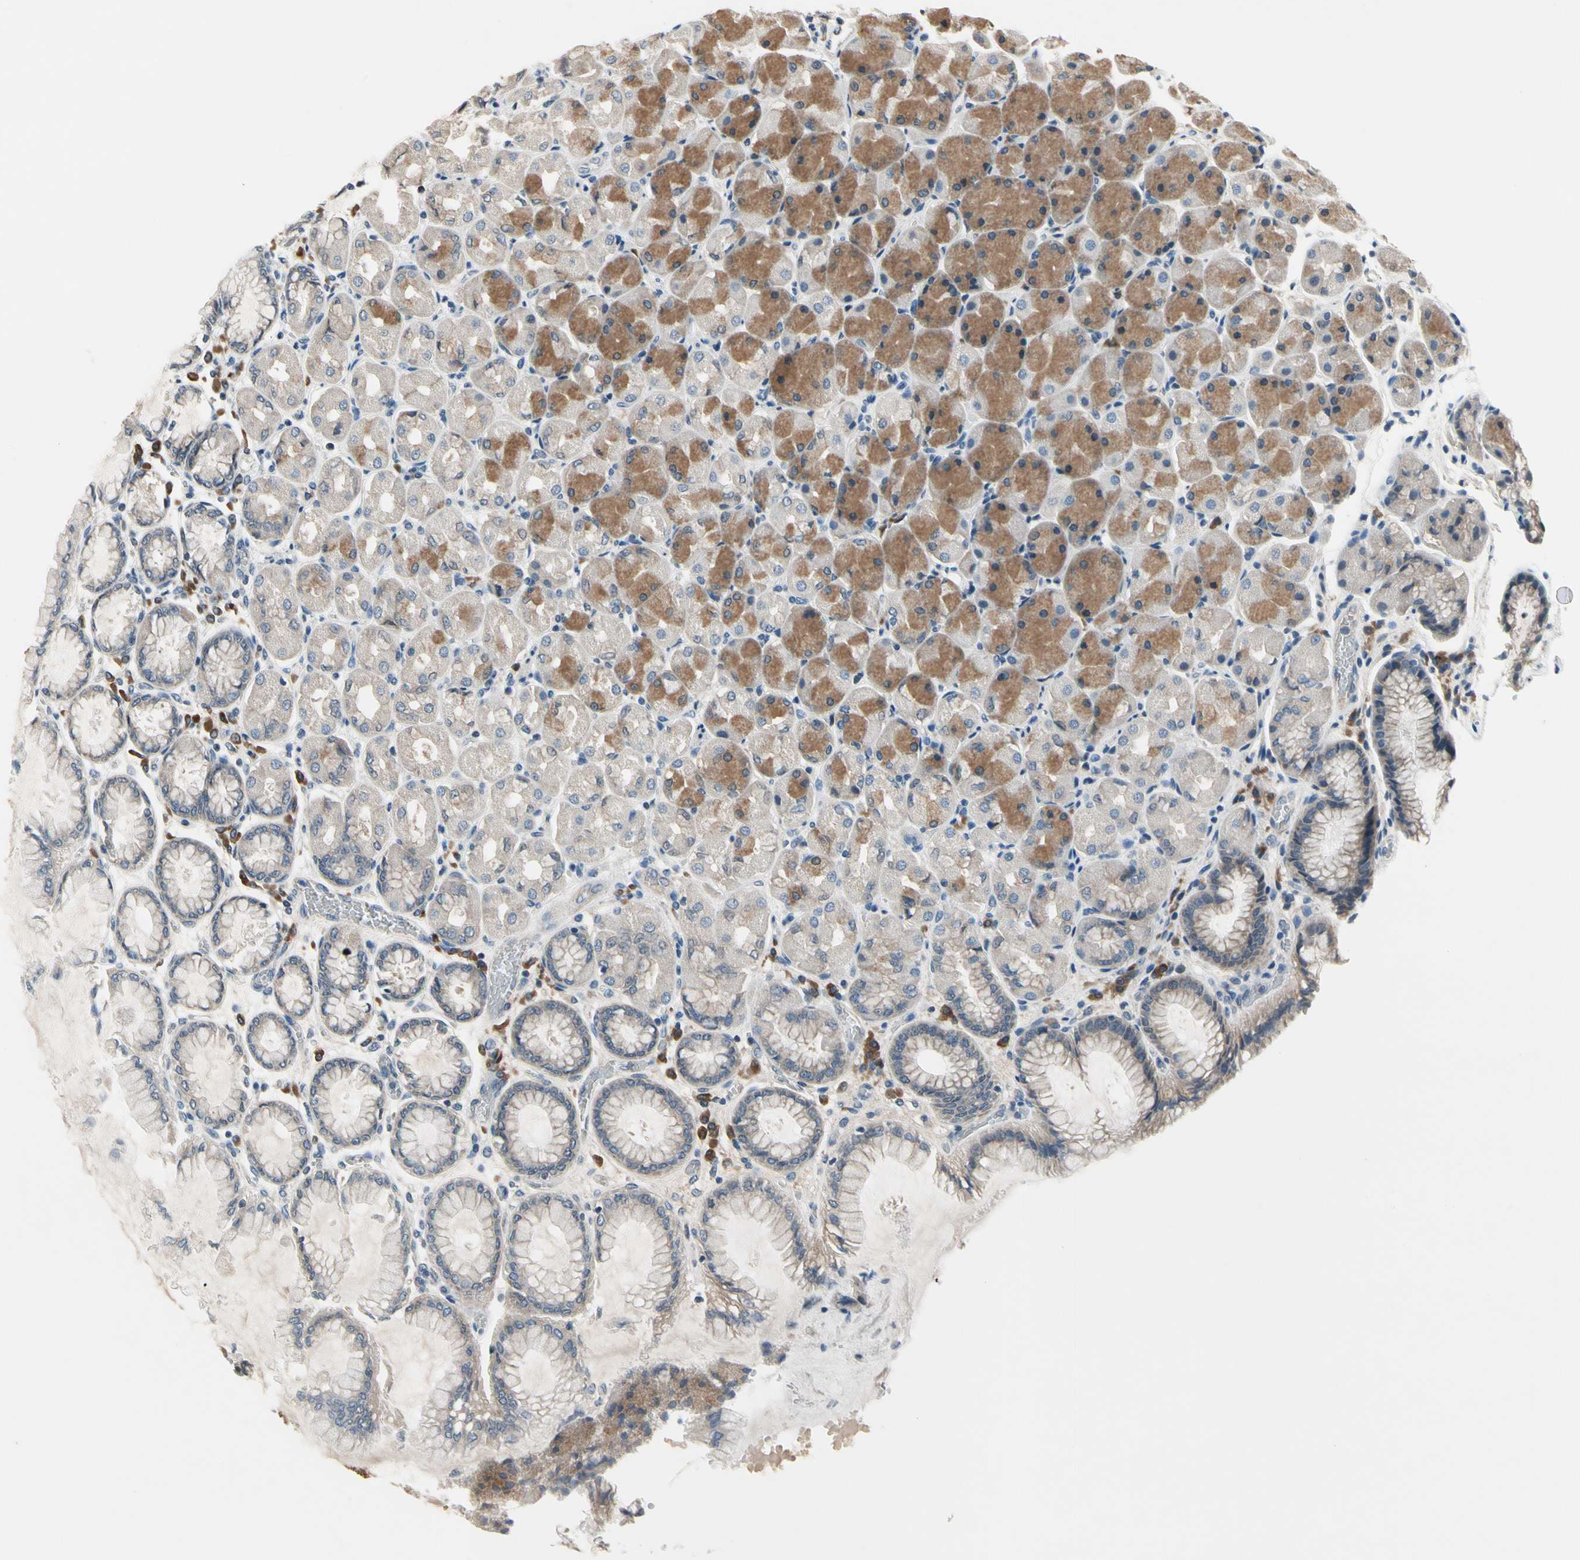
{"staining": {"intensity": "moderate", "quantity": "25%-75%", "location": "cytoplasmic/membranous"}, "tissue": "stomach", "cell_type": "Glandular cells", "image_type": "normal", "snomed": [{"axis": "morphology", "description": "Normal tissue, NOS"}, {"axis": "topography", "description": "Stomach, upper"}], "caption": "DAB (3,3'-diaminobenzidine) immunohistochemical staining of benign stomach exhibits moderate cytoplasmic/membranous protein staining in approximately 25%-75% of glandular cells.", "gene": "SELENOK", "patient": {"sex": "female", "age": 56}}